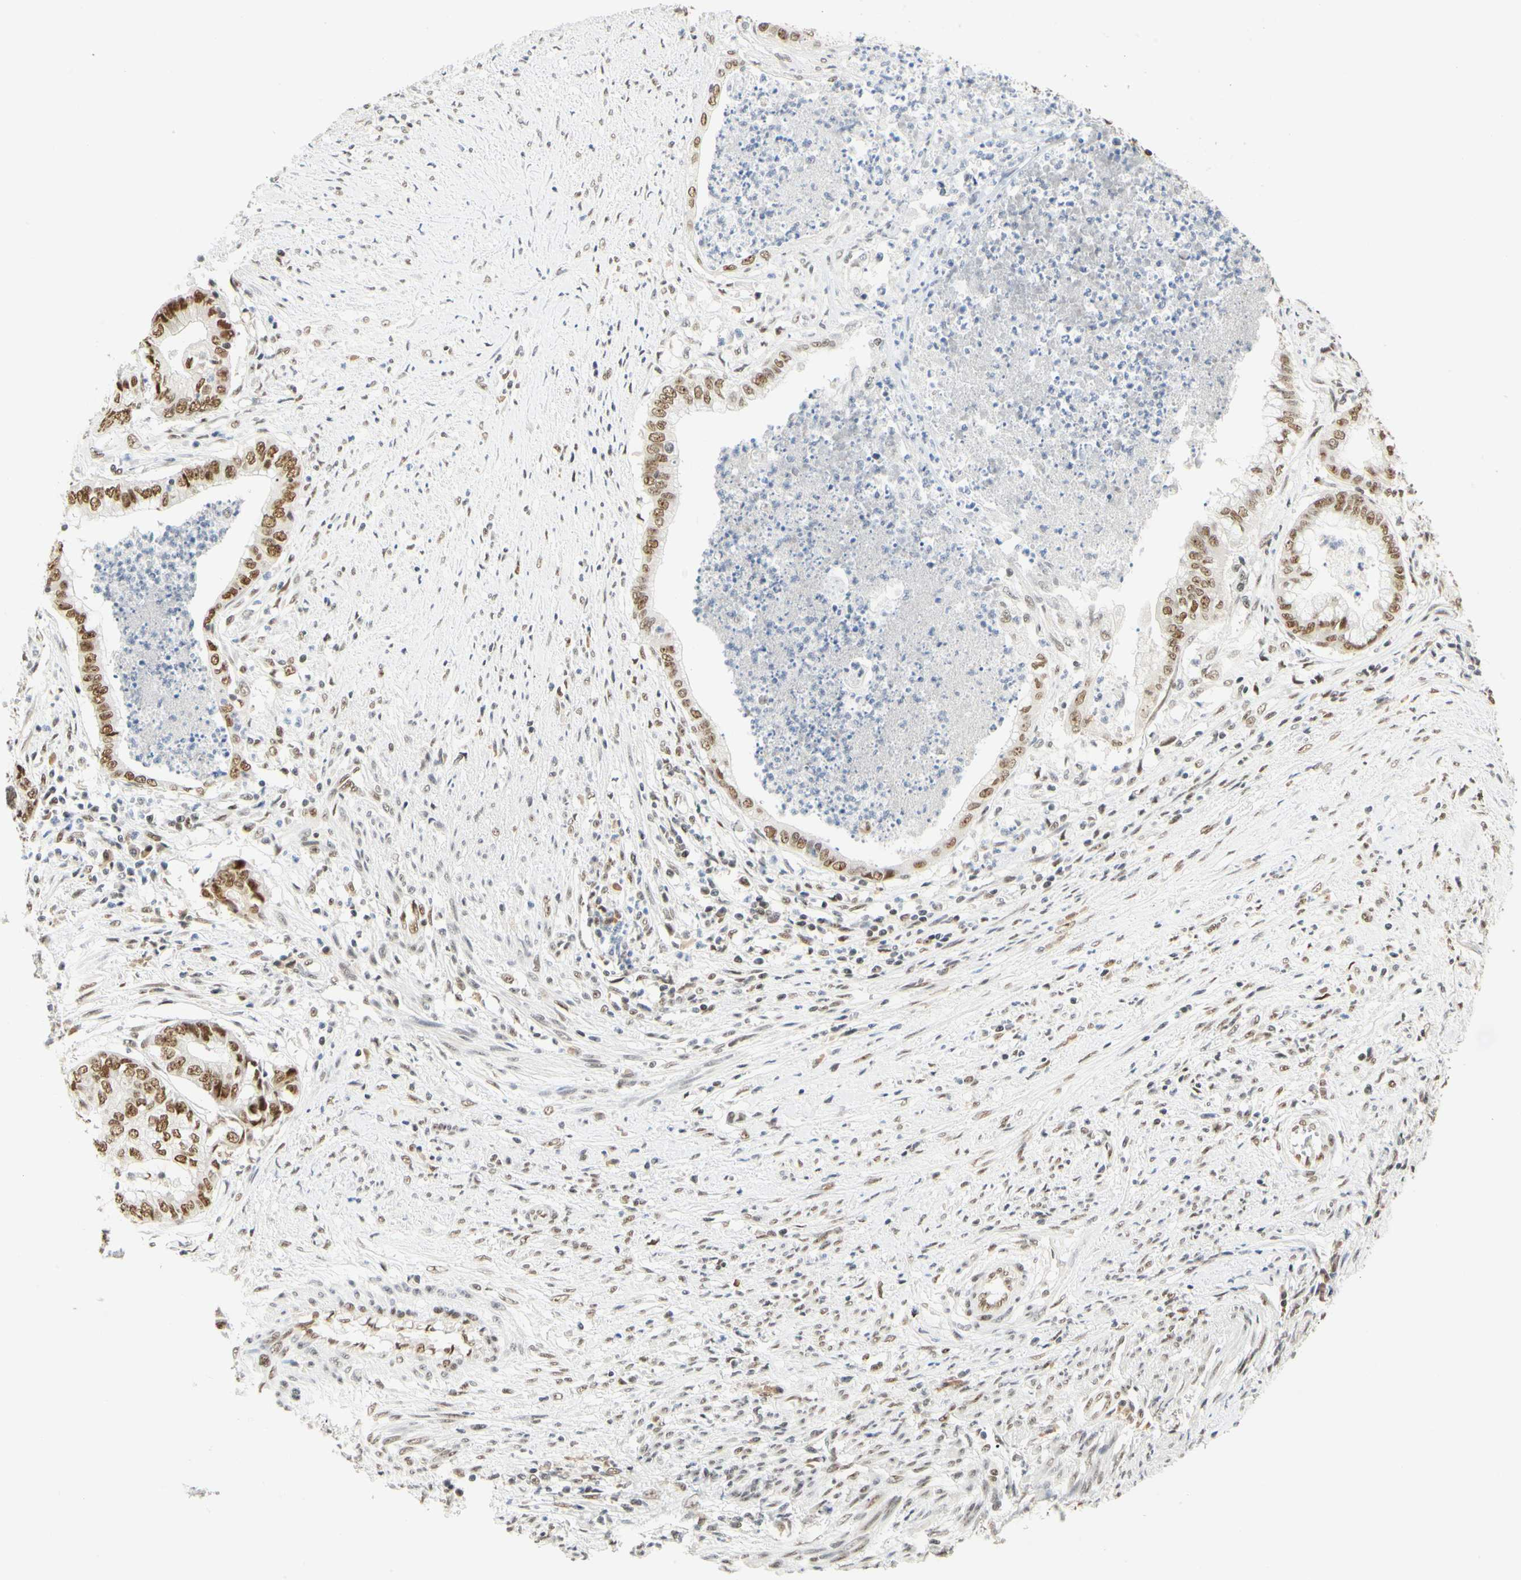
{"staining": {"intensity": "strong", "quantity": ">75%", "location": "nuclear"}, "tissue": "endometrial cancer", "cell_type": "Tumor cells", "image_type": "cancer", "snomed": [{"axis": "morphology", "description": "Necrosis, NOS"}, {"axis": "morphology", "description": "Adenocarcinoma, NOS"}, {"axis": "topography", "description": "Endometrium"}], "caption": "About >75% of tumor cells in endometrial cancer (adenocarcinoma) demonstrate strong nuclear protein positivity as visualized by brown immunohistochemical staining.", "gene": "ZSCAN16", "patient": {"sex": "female", "age": 79}}